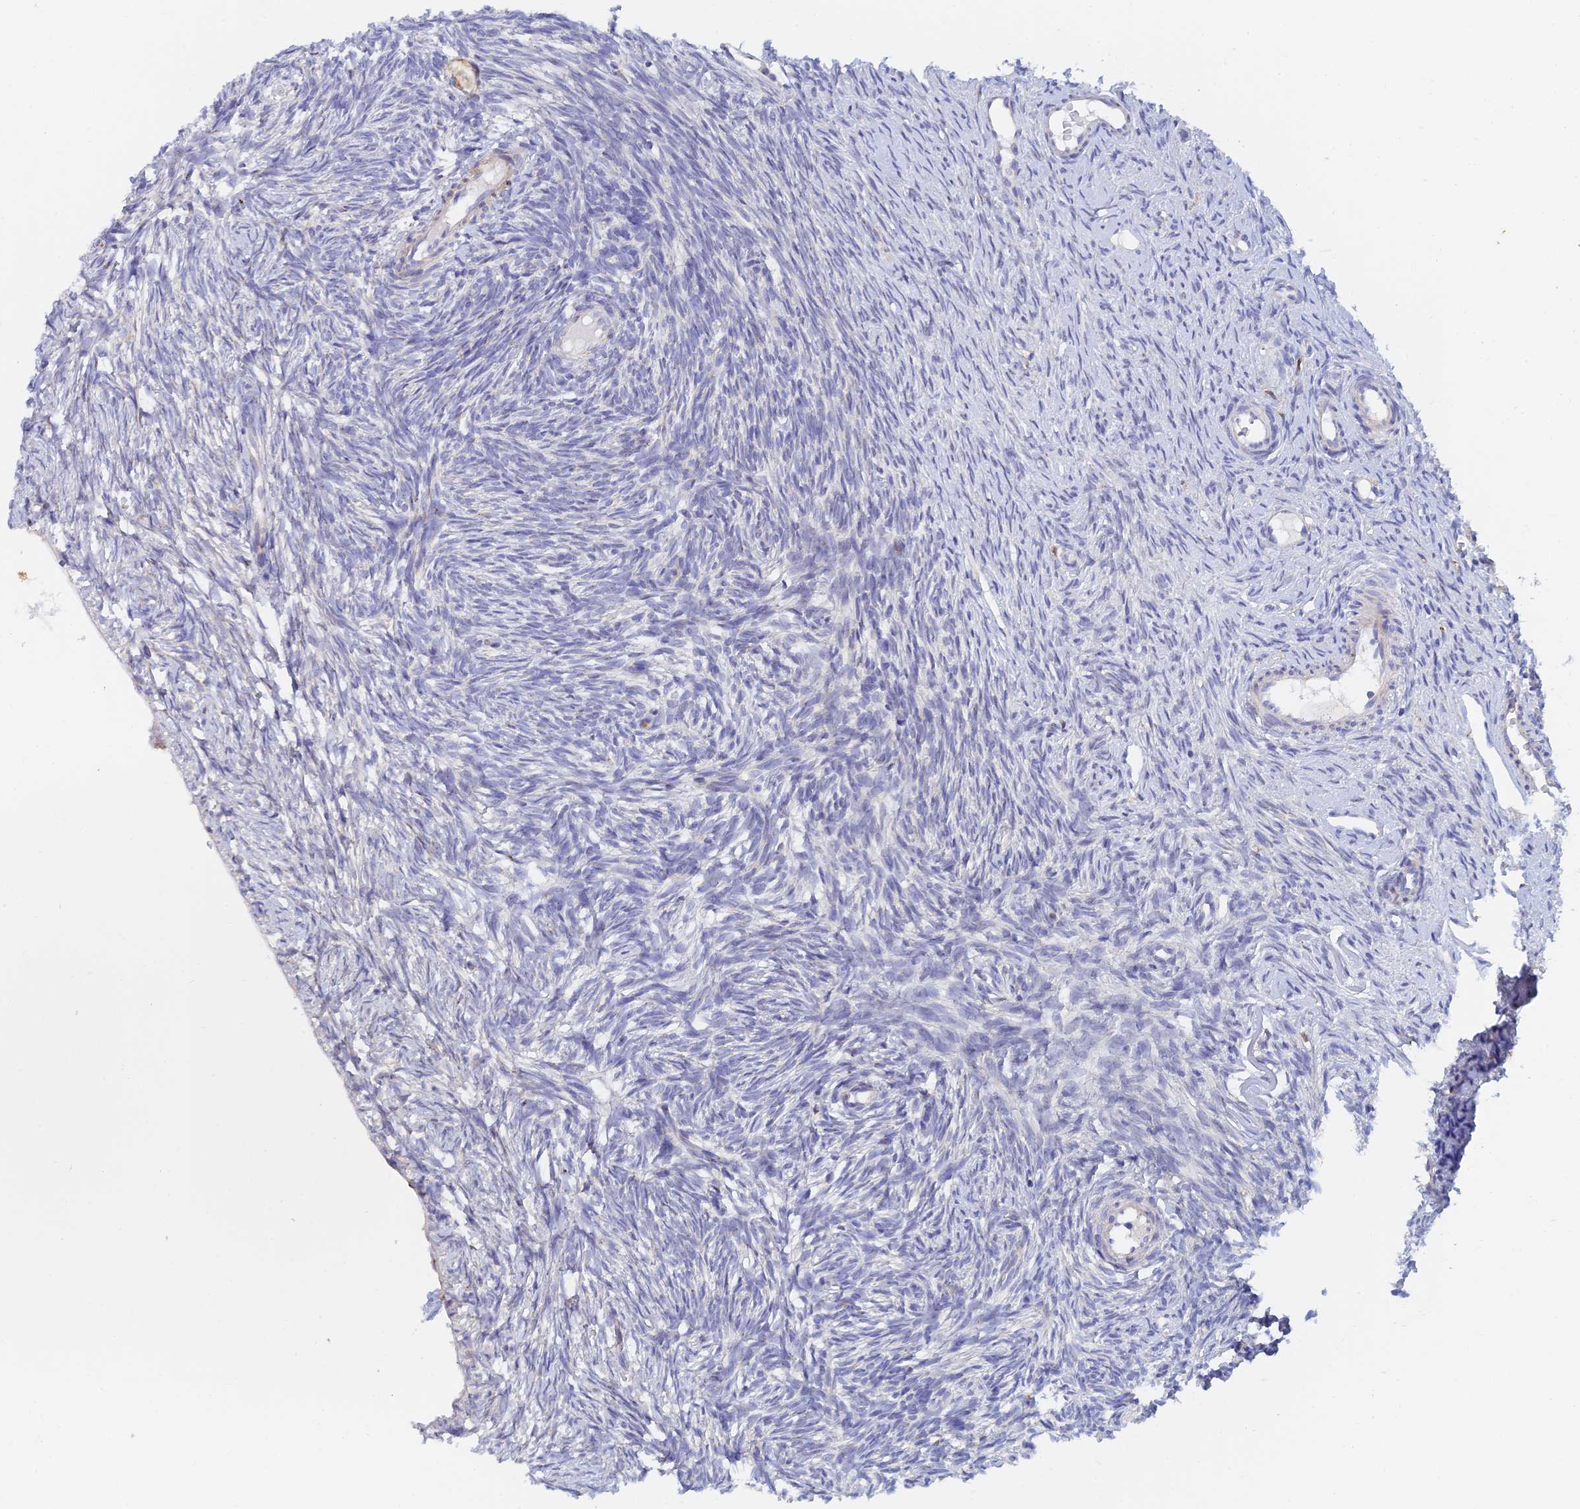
{"staining": {"intensity": "negative", "quantity": "none", "location": "none"}, "tissue": "ovary", "cell_type": "Ovarian stroma cells", "image_type": "normal", "snomed": [{"axis": "morphology", "description": "Normal tissue, NOS"}, {"axis": "topography", "description": "Ovary"}], "caption": "Ovarian stroma cells are negative for protein expression in normal human ovary.", "gene": "SLC24A3", "patient": {"sex": "female", "age": 51}}